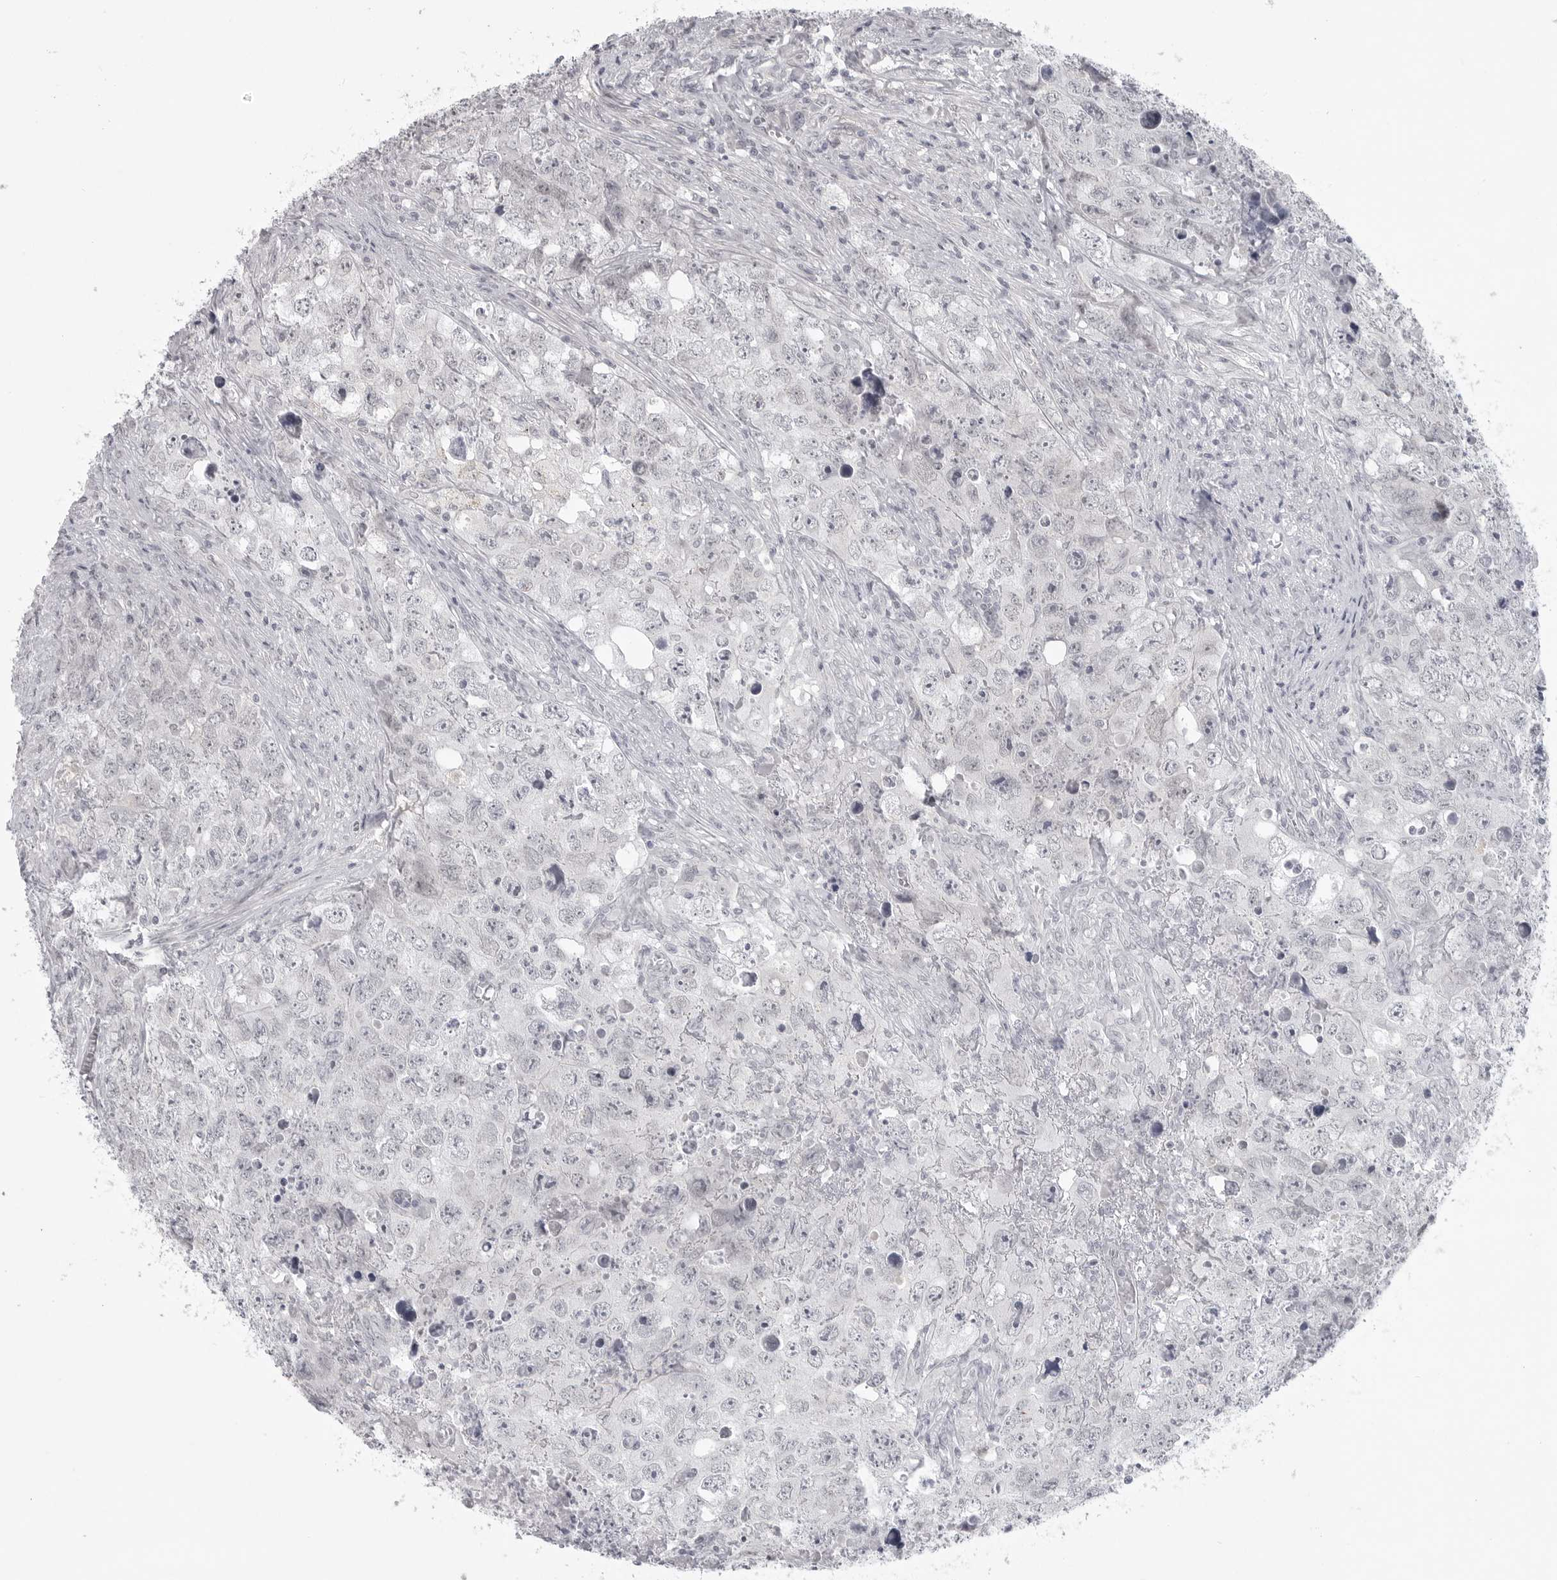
{"staining": {"intensity": "negative", "quantity": "none", "location": "none"}, "tissue": "testis cancer", "cell_type": "Tumor cells", "image_type": "cancer", "snomed": [{"axis": "morphology", "description": "Seminoma, NOS"}, {"axis": "morphology", "description": "Carcinoma, Embryonal, NOS"}, {"axis": "topography", "description": "Testis"}], "caption": "Immunohistochemistry (IHC) of testis cancer shows no positivity in tumor cells.", "gene": "TCTN3", "patient": {"sex": "male", "age": 43}}